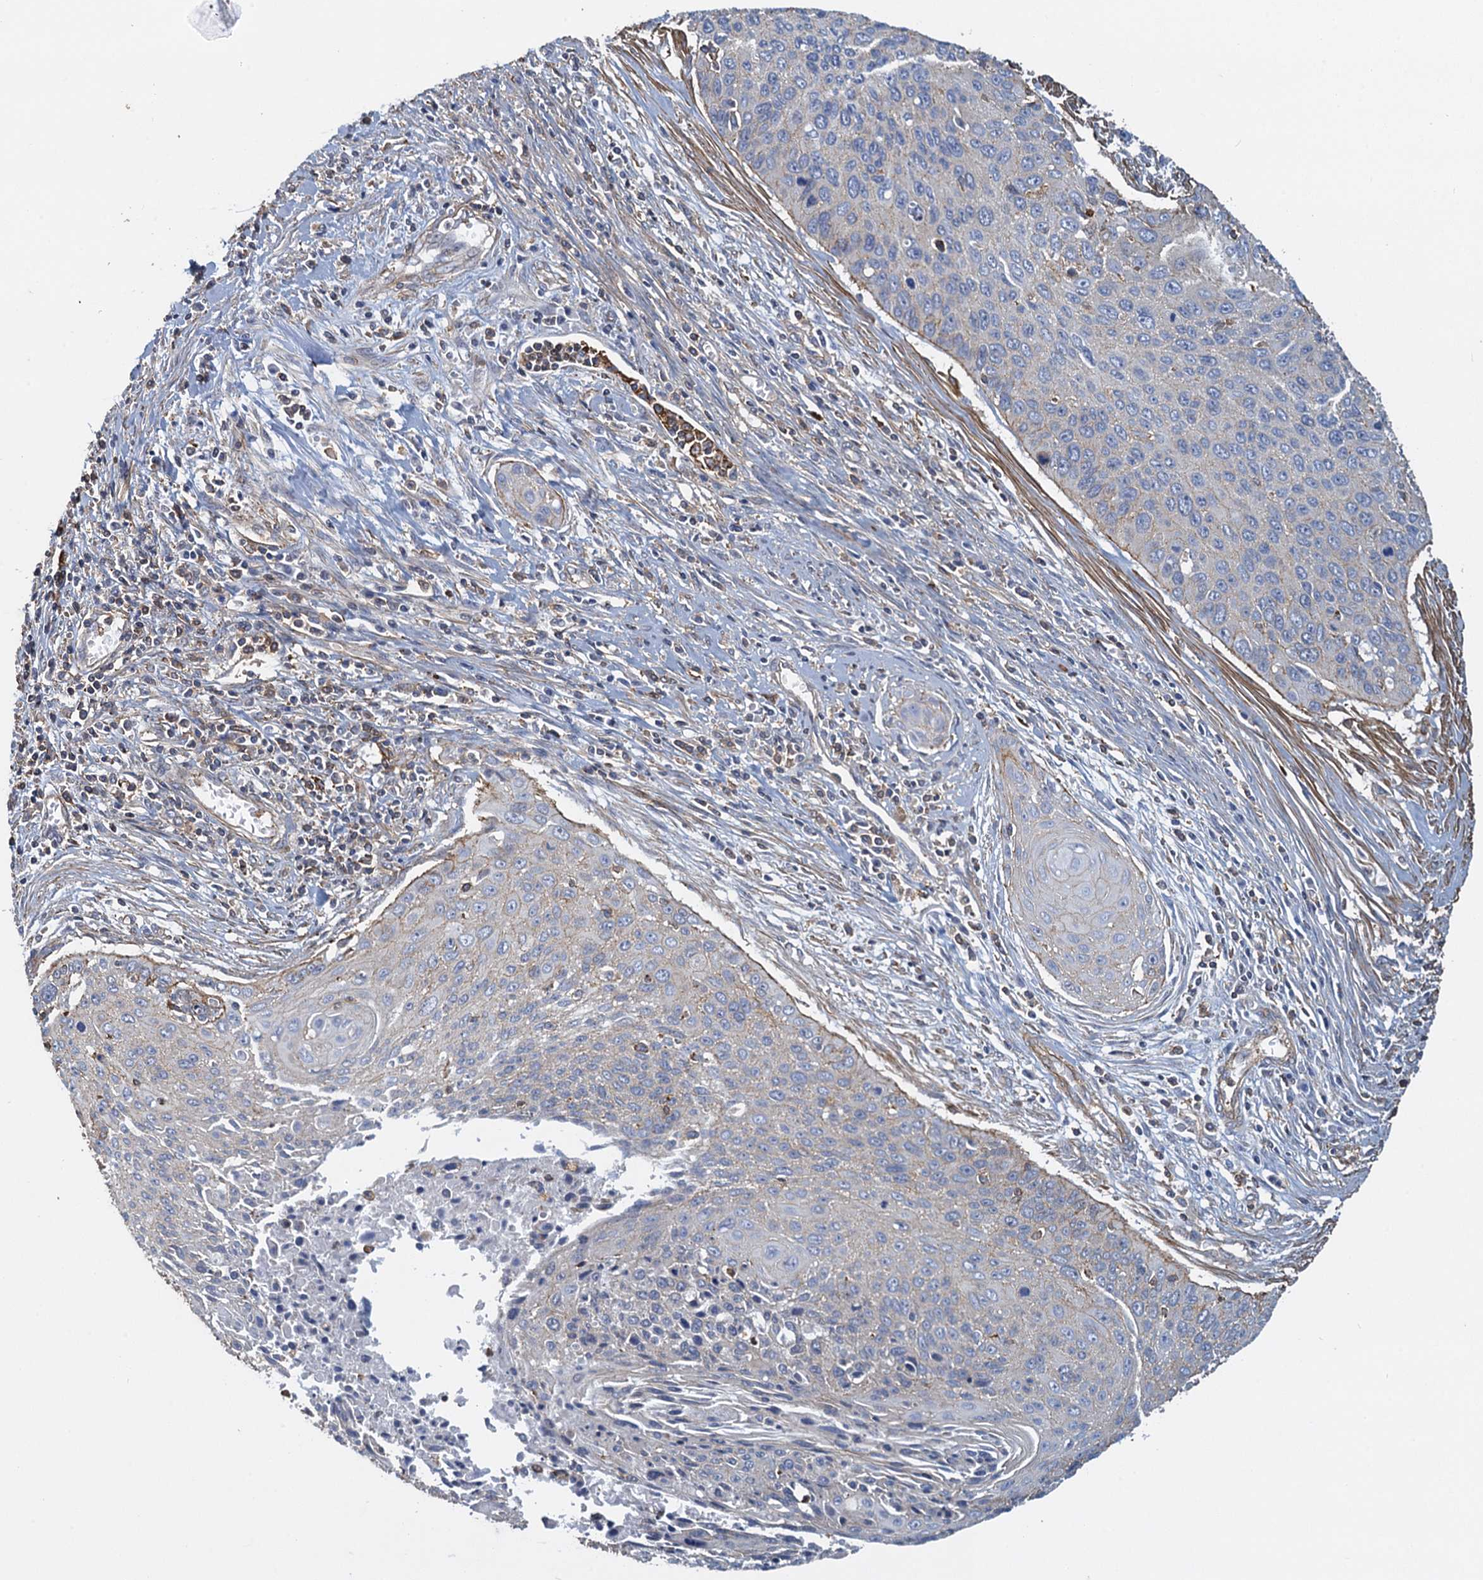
{"staining": {"intensity": "negative", "quantity": "none", "location": "none"}, "tissue": "cervical cancer", "cell_type": "Tumor cells", "image_type": "cancer", "snomed": [{"axis": "morphology", "description": "Squamous cell carcinoma, NOS"}, {"axis": "topography", "description": "Cervix"}], "caption": "Tumor cells show no significant positivity in cervical cancer (squamous cell carcinoma). The staining was performed using DAB (3,3'-diaminobenzidine) to visualize the protein expression in brown, while the nuclei were stained in blue with hematoxylin (Magnification: 20x).", "gene": "PROSER2", "patient": {"sex": "female", "age": 55}}